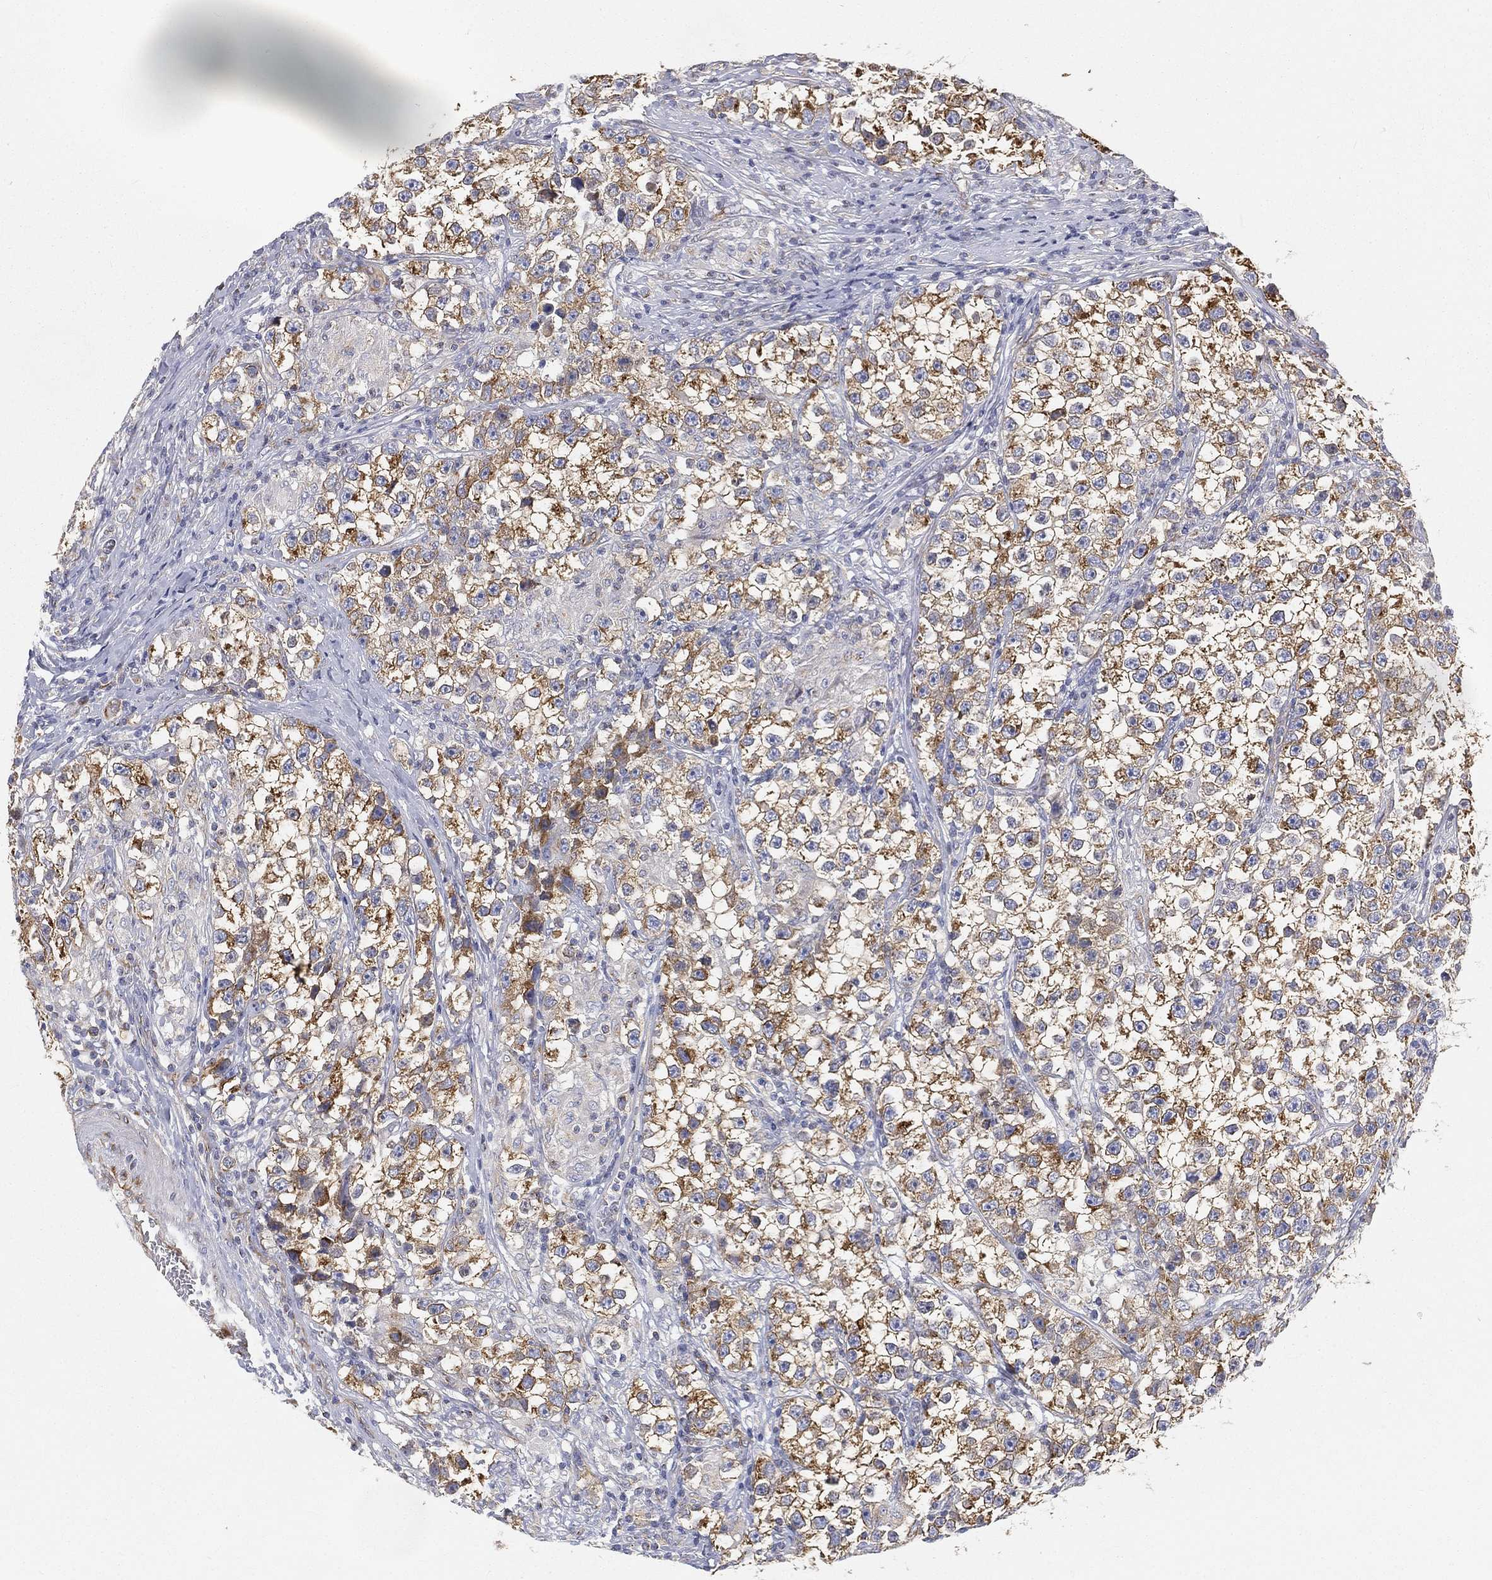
{"staining": {"intensity": "strong", "quantity": "25%-75%", "location": "cytoplasmic/membranous"}, "tissue": "testis cancer", "cell_type": "Tumor cells", "image_type": "cancer", "snomed": [{"axis": "morphology", "description": "Seminoma, NOS"}, {"axis": "topography", "description": "Testis"}], "caption": "A high amount of strong cytoplasmic/membranous positivity is appreciated in about 25%-75% of tumor cells in seminoma (testis) tissue.", "gene": "TMEM25", "patient": {"sex": "male", "age": 46}}